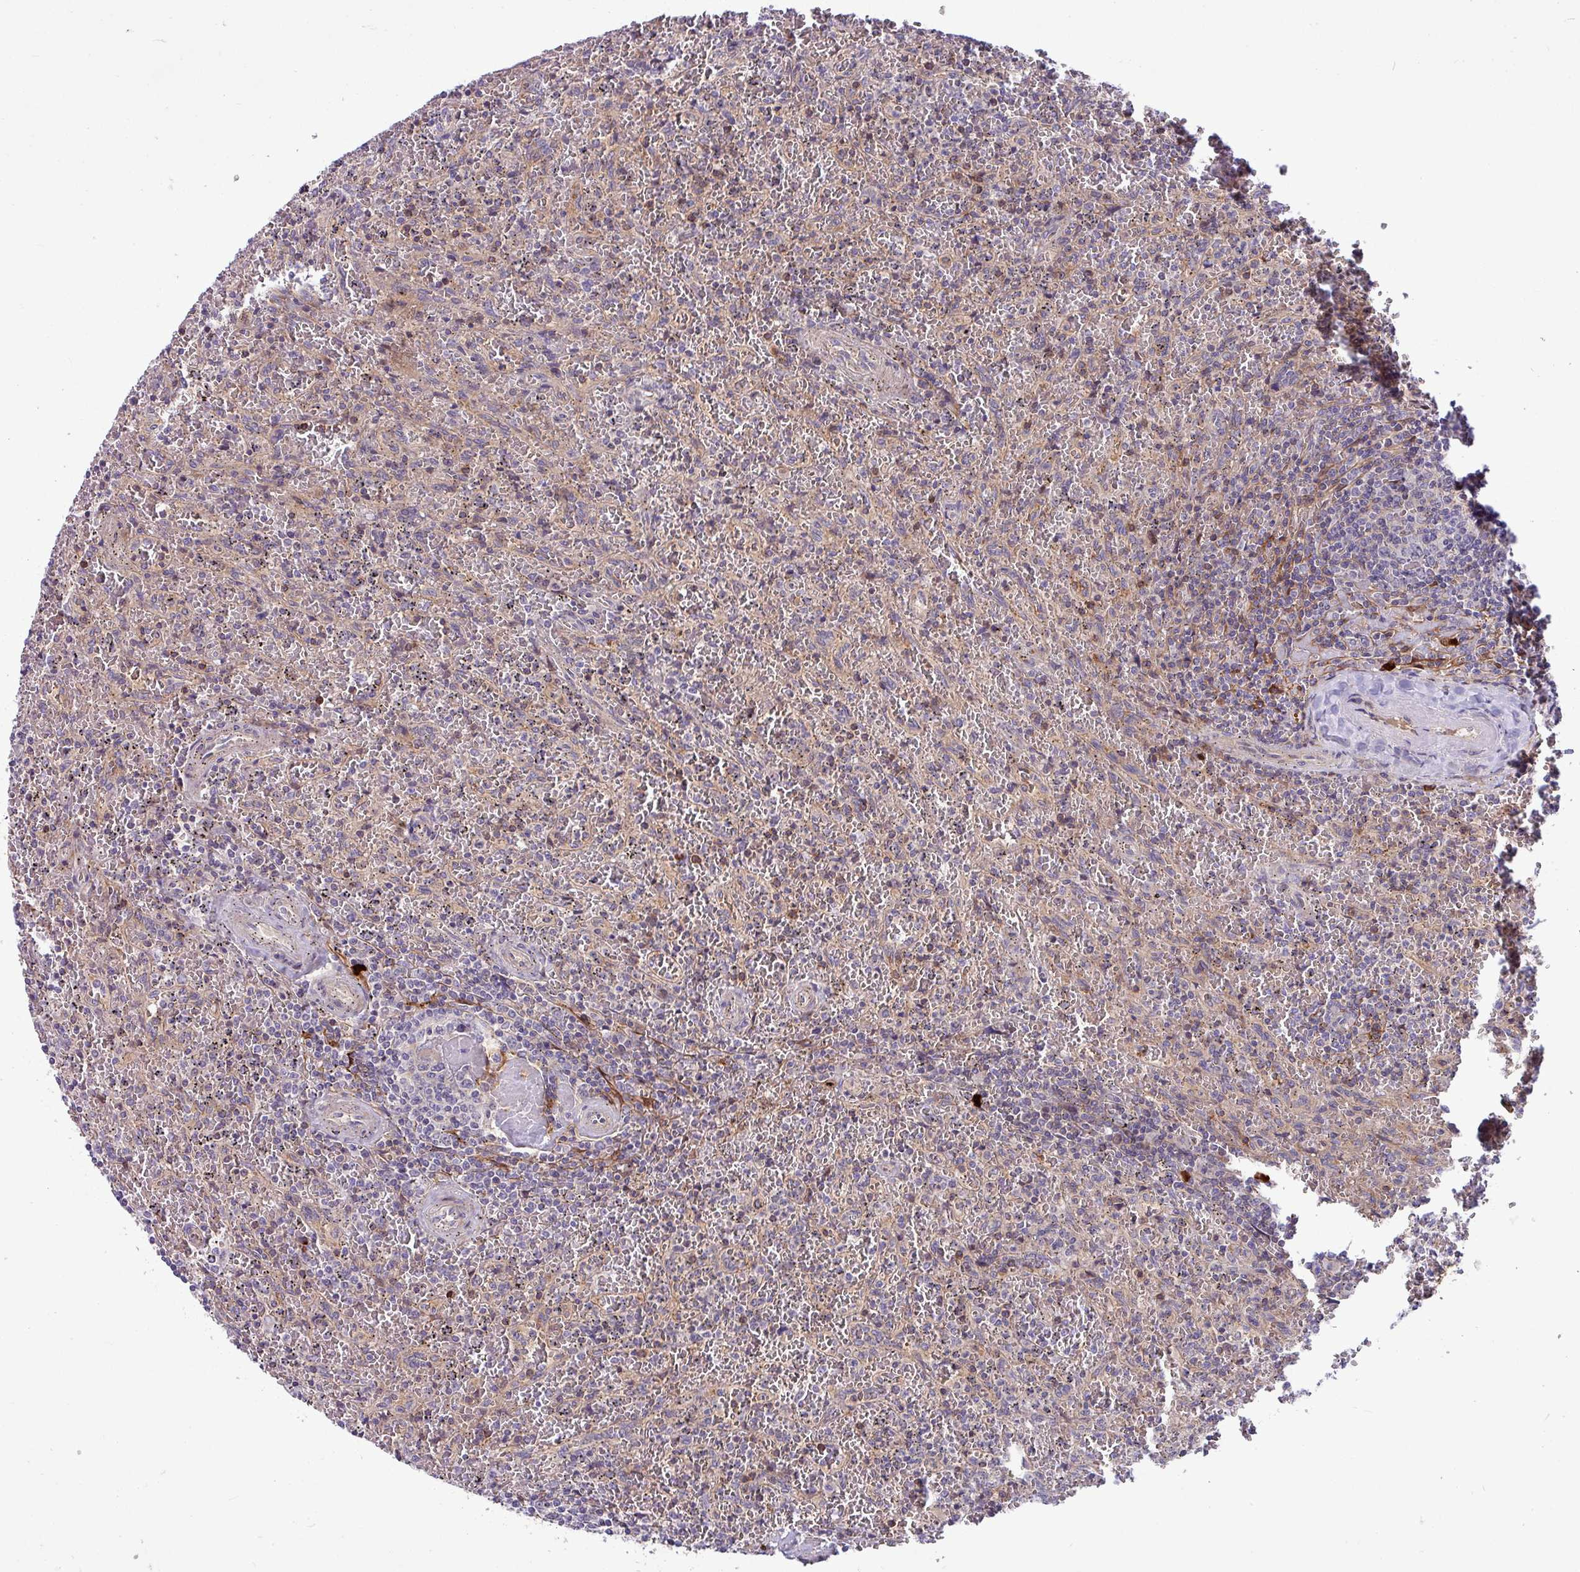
{"staining": {"intensity": "negative", "quantity": "none", "location": "none"}, "tissue": "lymphoma", "cell_type": "Tumor cells", "image_type": "cancer", "snomed": [{"axis": "morphology", "description": "Malignant lymphoma, non-Hodgkin's type, Low grade"}, {"axis": "topography", "description": "Spleen"}], "caption": "Photomicrograph shows no protein expression in tumor cells of lymphoma tissue.", "gene": "B4GALNT4", "patient": {"sex": "female", "age": 64}}